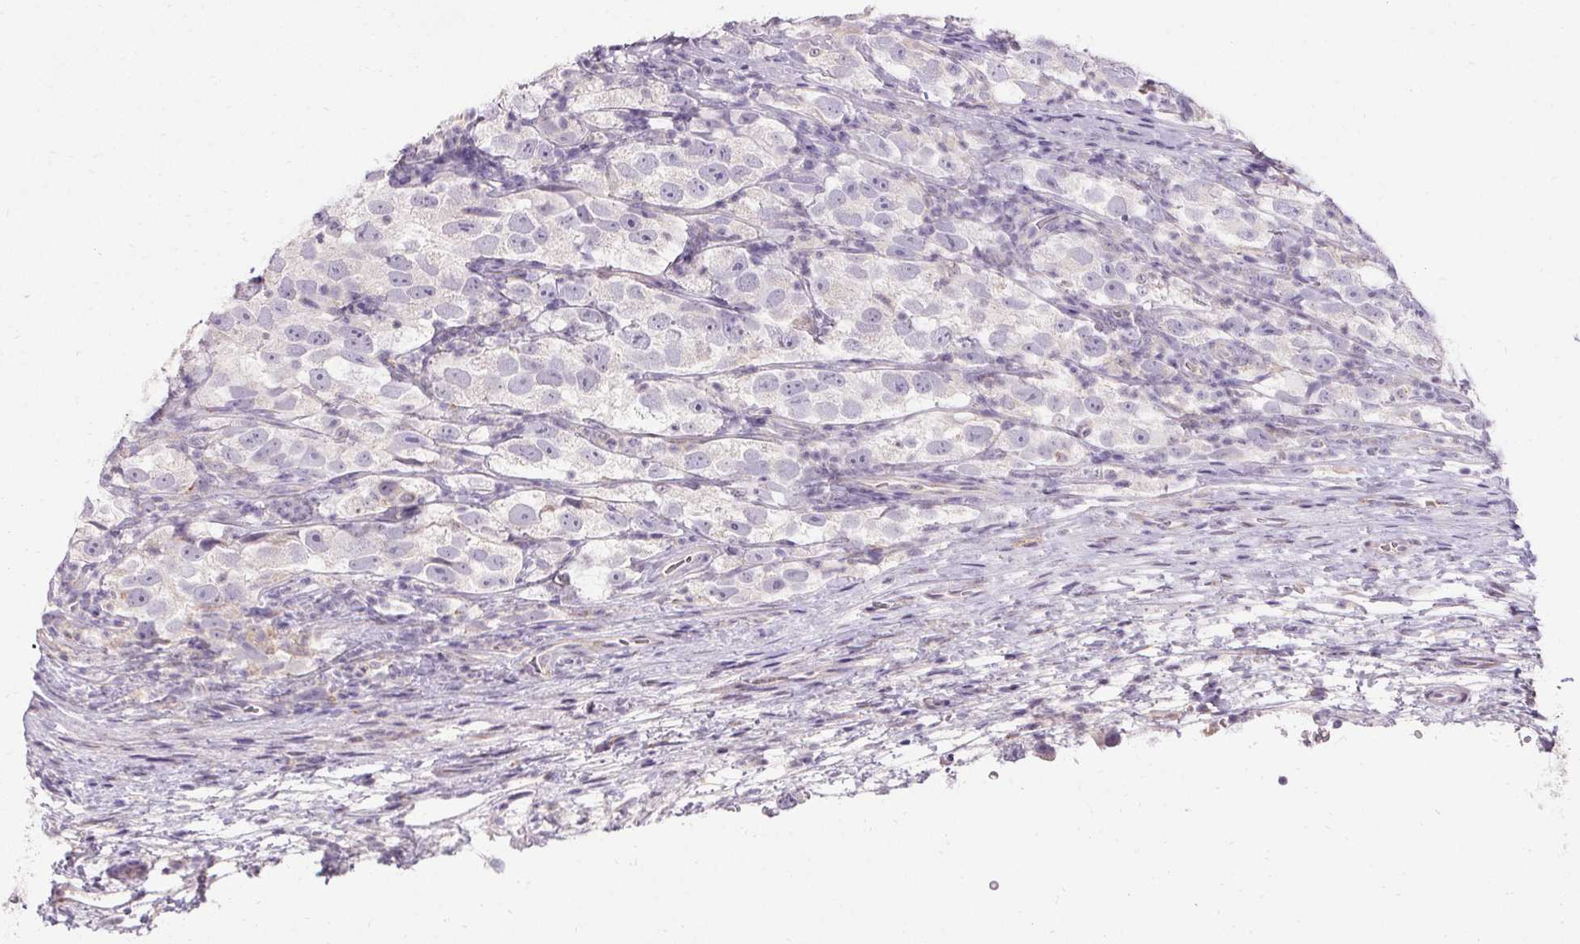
{"staining": {"intensity": "negative", "quantity": "none", "location": "none"}, "tissue": "testis cancer", "cell_type": "Tumor cells", "image_type": "cancer", "snomed": [{"axis": "morphology", "description": "Seminoma, NOS"}, {"axis": "topography", "description": "Testis"}], "caption": "Human seminoma (testis) stained for a protein using immunohistochemistry shows no expression in tumor cells.", "gene": "HSD17B3", "patient": {"sex": "male", "age": 26}}